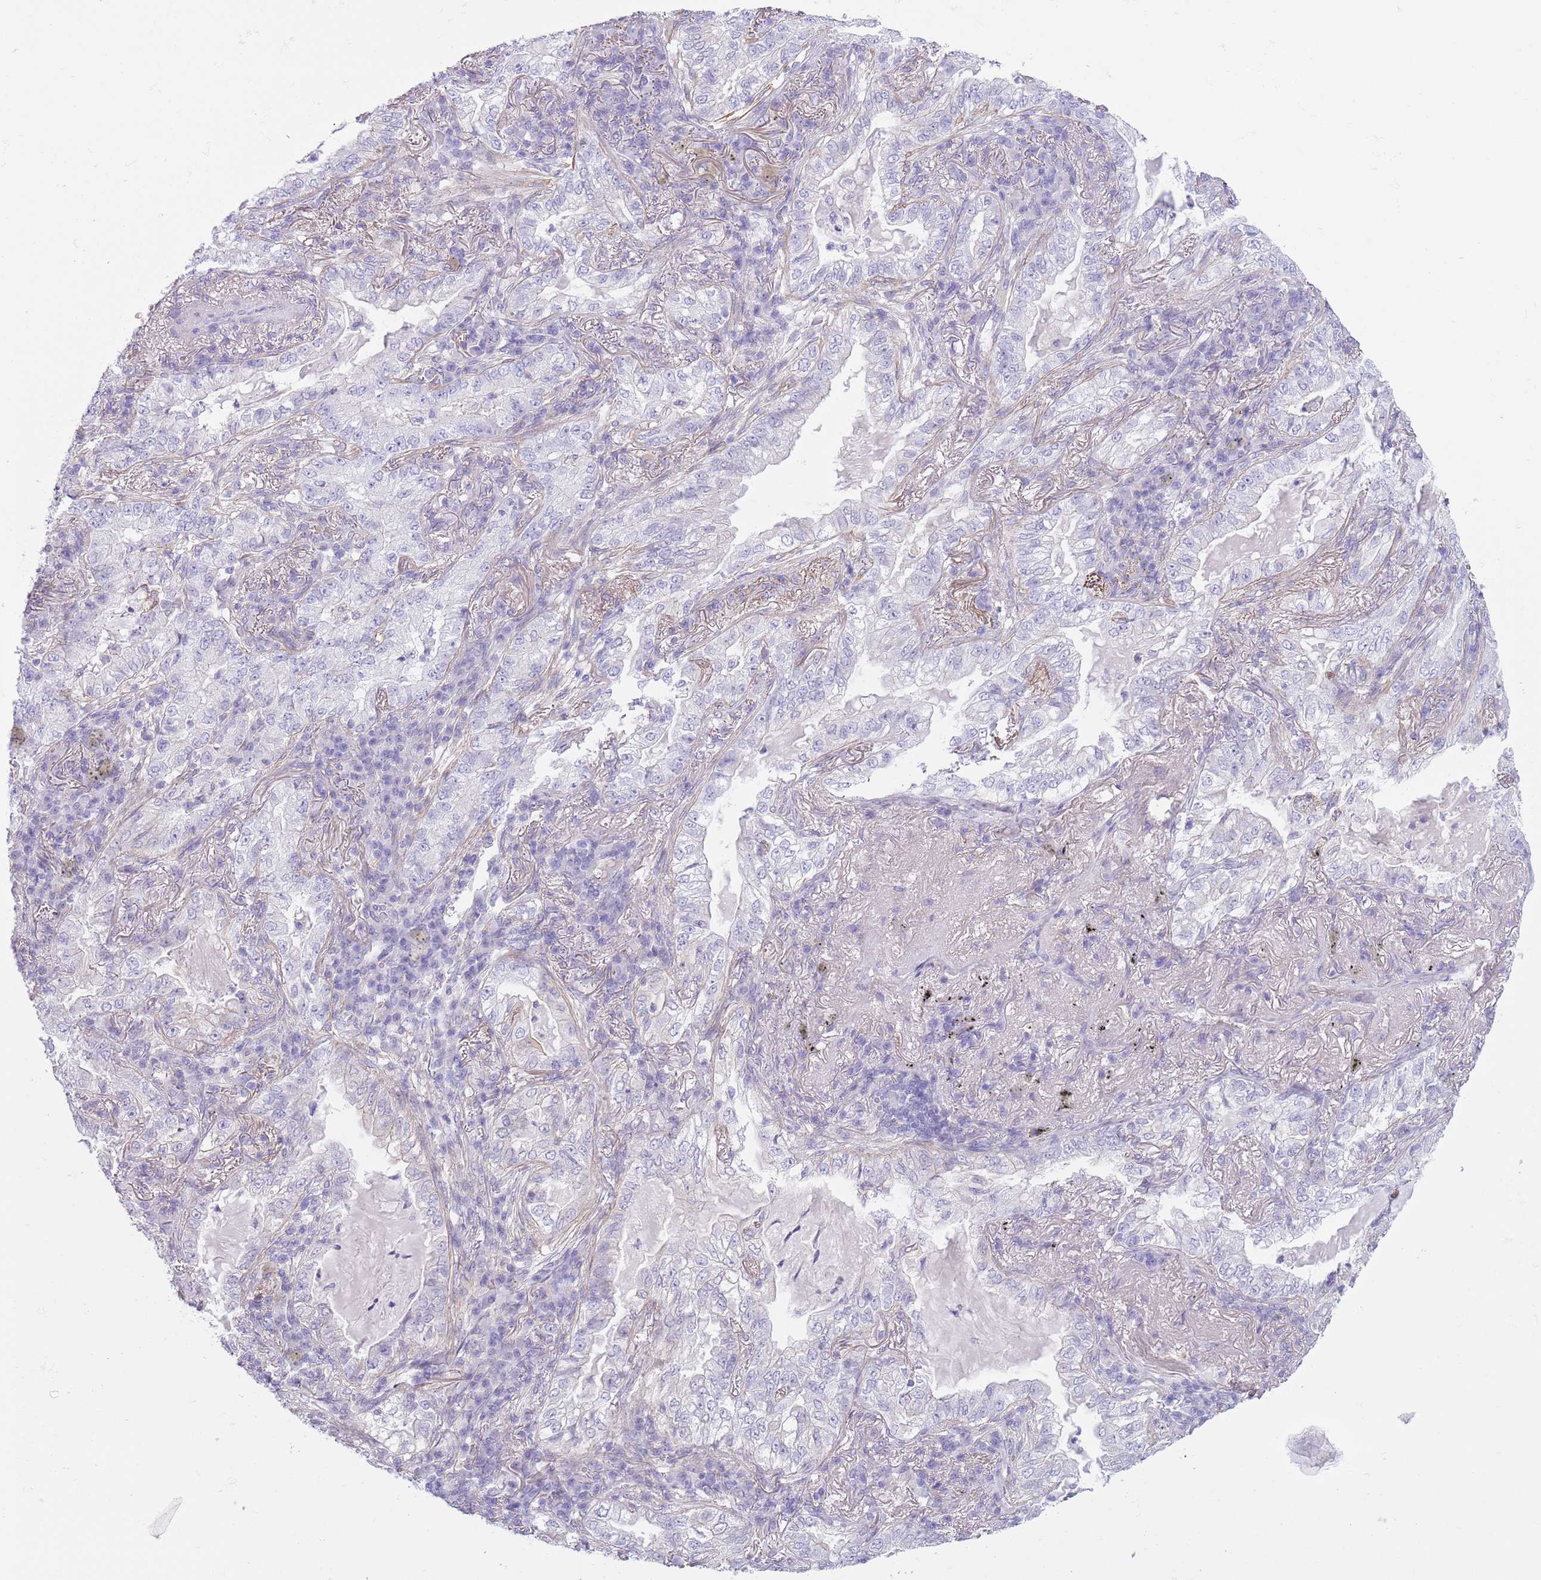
{"staining": {"intensity": "negative", "quantity": "none", "location": "none"}, "tissue": "lung cancer", "cell_type": "Tumor cells", "image_type": "cancer", "snomed": [{"axis": "morphology", "description": "Adenocarcinoma, NOS"}, {"axis": "topography", "description": "Lung"}], "caption": "Lung adenocarcinoma was stained to show a protein in brown. There is no significant positivity in tumor cells.", "gene": "RBP3", "patient": {"sex": "female", "age": 73}}